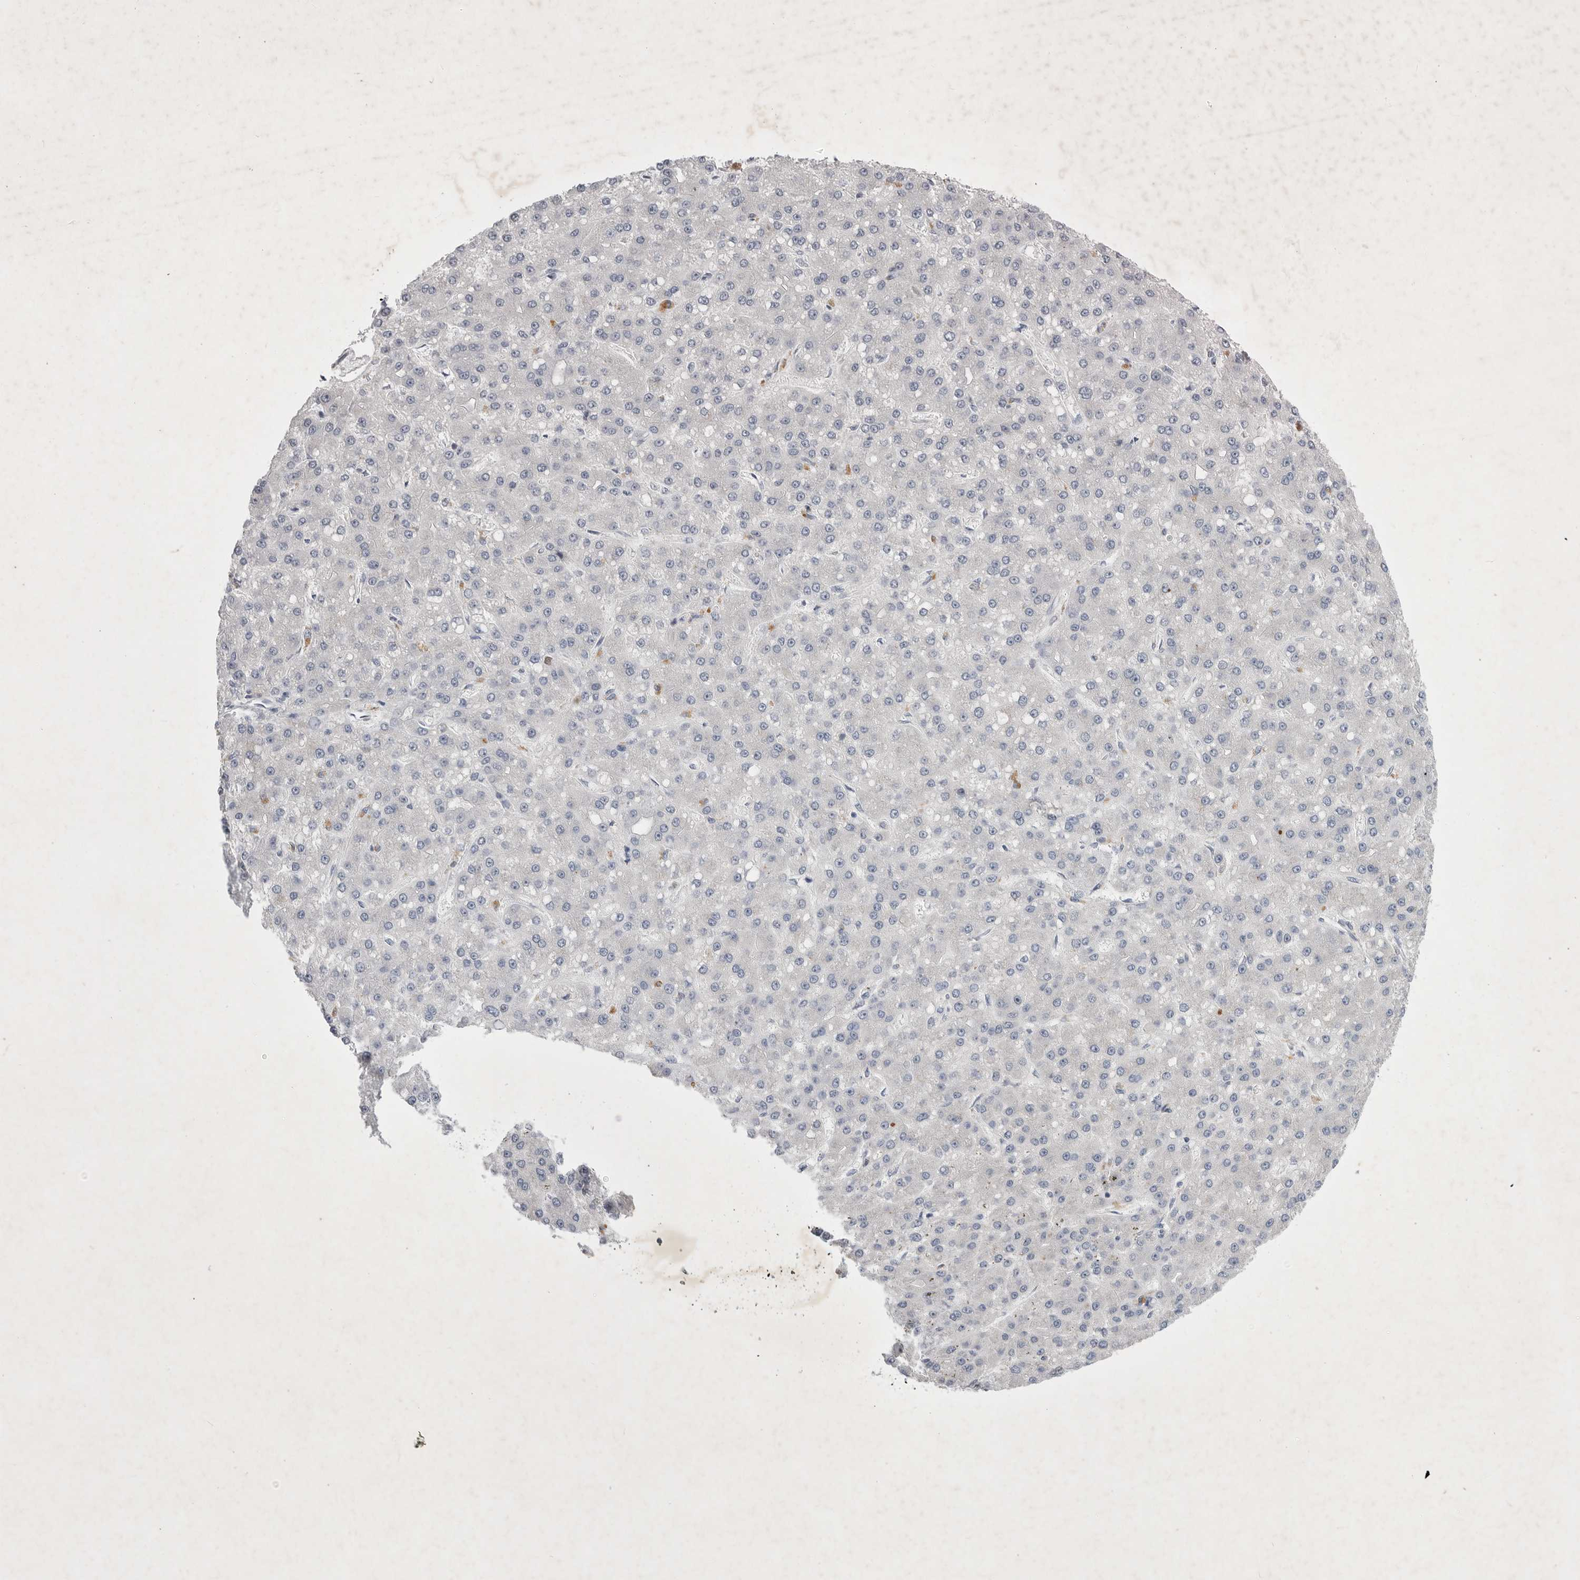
{"staining": {"intensity": "negative", "quantity": "none", "location": "none"}, "tissue": "liver cancer", "cell_type": "Tumor cells", "image_type": "cancer", "snomed": [{"axis": "morphology", "description": "Carcinoma, Hepatocellular, NOS"}, {"axis": "topography", "description": "Liver"}], "caption": "DAB immunohistochemical staining of liver cancer reveals no significant positivity in tumor cells.", "gene": "SIGLEC10", "patient": {"sex": "male", "age": 67}}